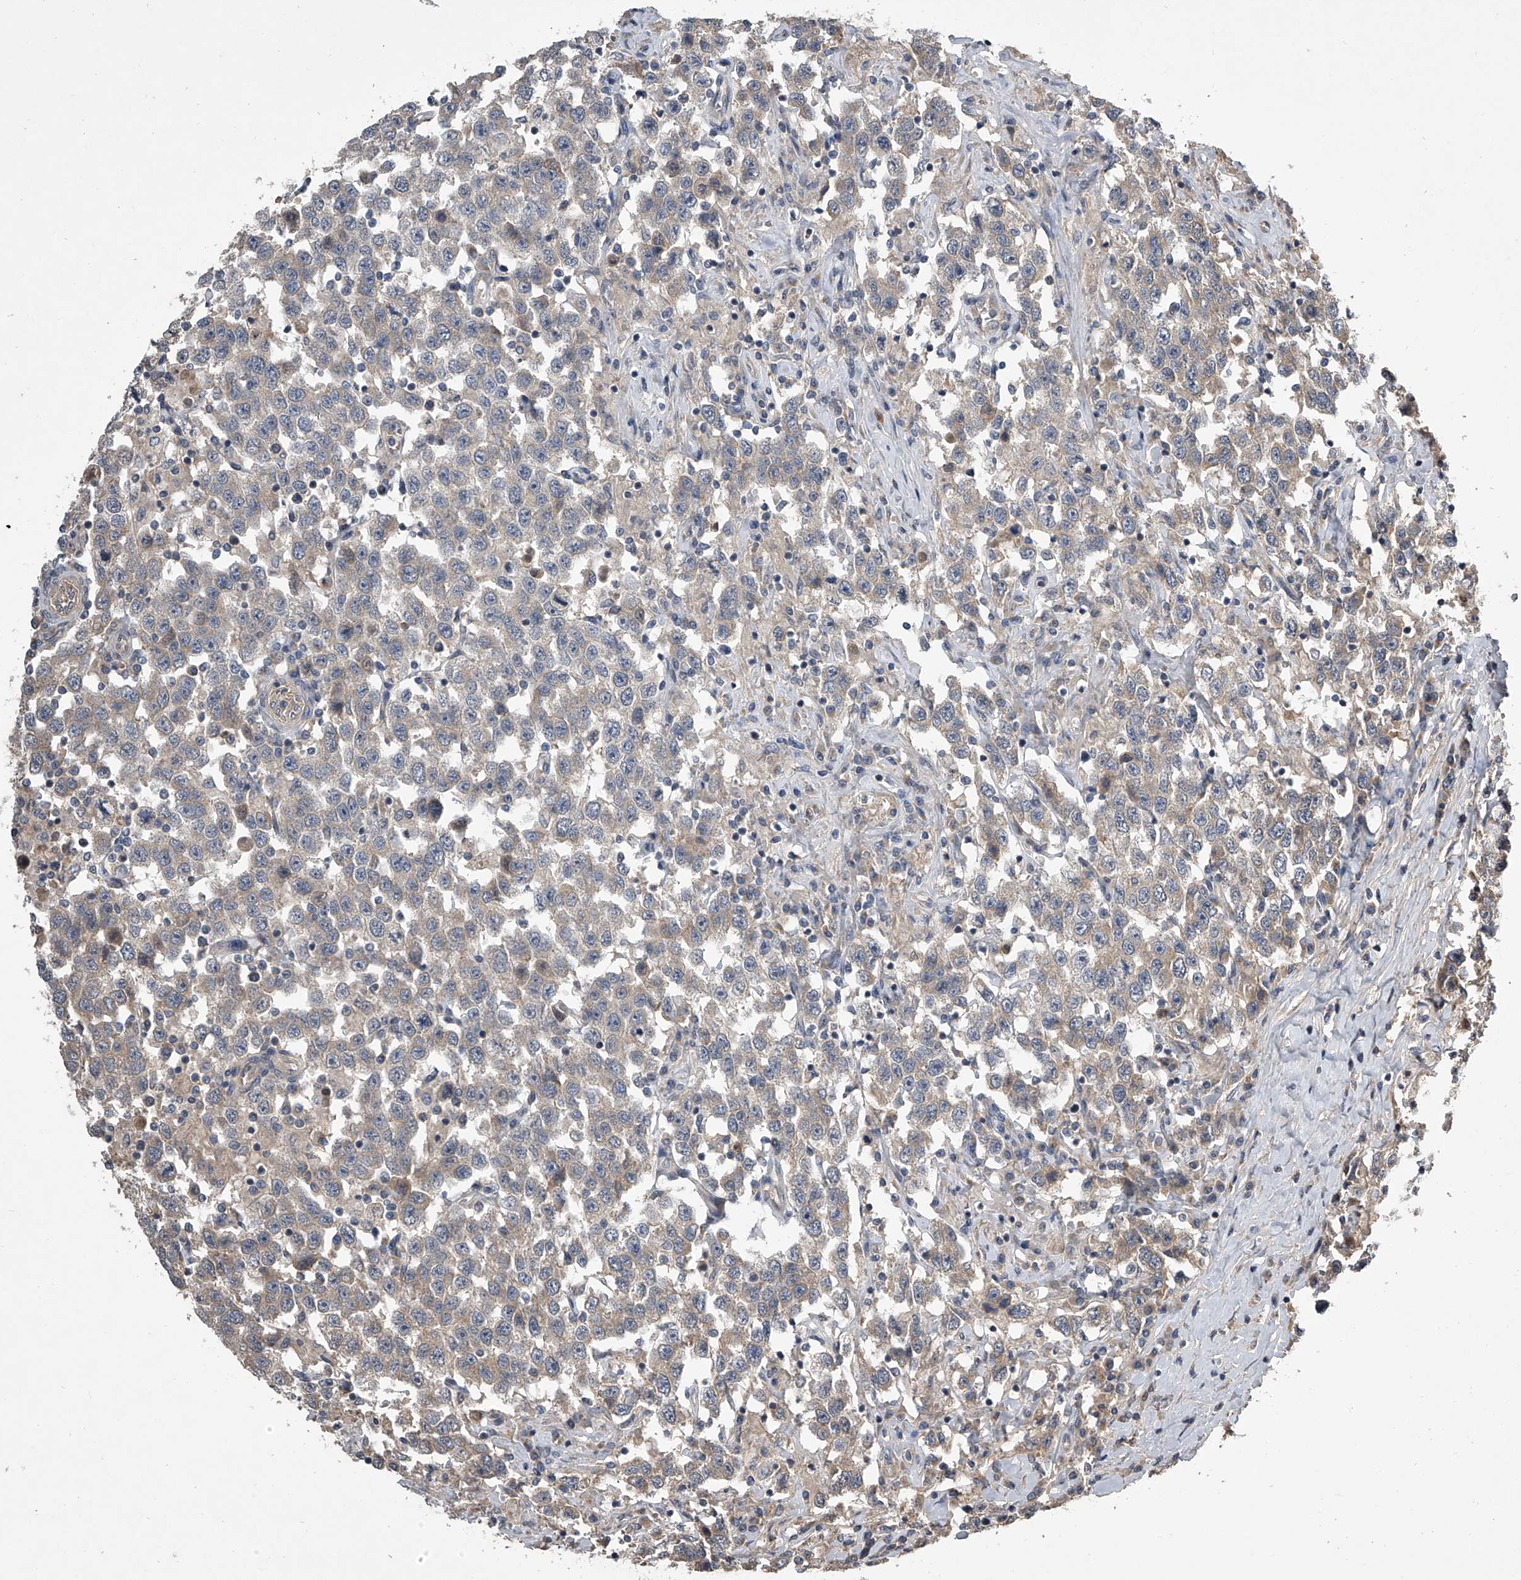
{"staining": {"intensity": "negative", "quantity": "none", "location": "none"}, "tissue": "testis cancer", "cell_type": "Tumor cells", "image_type": "cancer", "snomed": [{"axis": "morphology", "description": "Seminoma, NOS"}, {"axis": "topography", "description": "Testis"}], "caption": "IHC of human testis cancer shows no positivity in tumor cells. The staining was performed using DAB to visualize the protein expression in brown, while the nuclei were stained in blue with hematoxylin (Magnification: 20x).", "gene": "NFS1", "patient": {"sex": "male", "age": 41}}